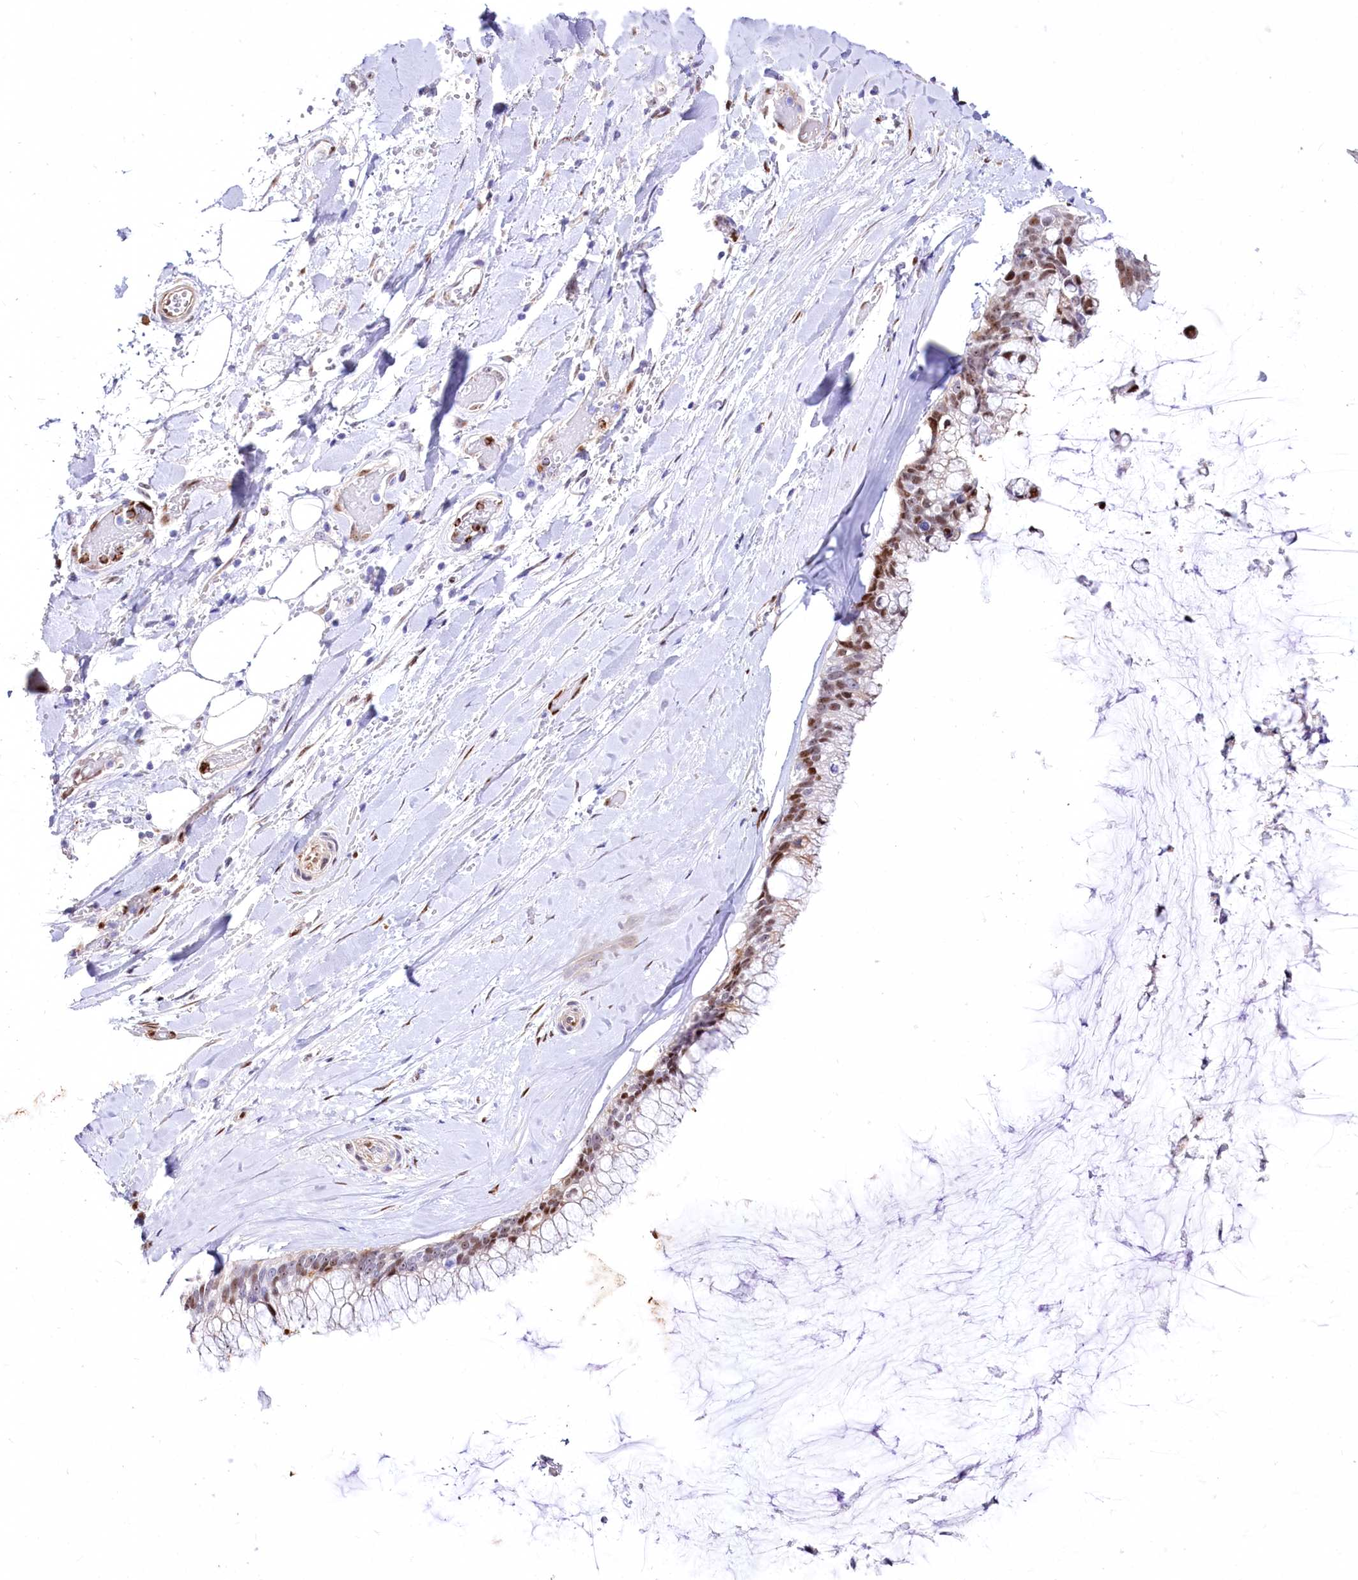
{"staining": {"intensity": "moderate", "quantity": "25%-75%", "location": "nuclear"}, "tissue": "ovarian cancer", "cell_type": "Tumor cells", "image_type": "cancer", "snomed": [{"axis": "morphology", "description": "Cystadenocarcinoma, mucinous, NOS"}, {"axis": "topography", "description": "Ovary"}], "caption": "Immunohistochemical staining of ovarian cancer (mucinous cystadenocarcinoma) reveals medium levels of moderate nuclear positivity in about 25%-75% of tumor cells. The staining is performed using DAB (3,3'-diaminobenzidine) brown chromogen to label protein expression. The nuclei are counter-stained blue using hematoxylin.", "gene": "PTMS", "patient": {"sex": "female", "age": 39}}